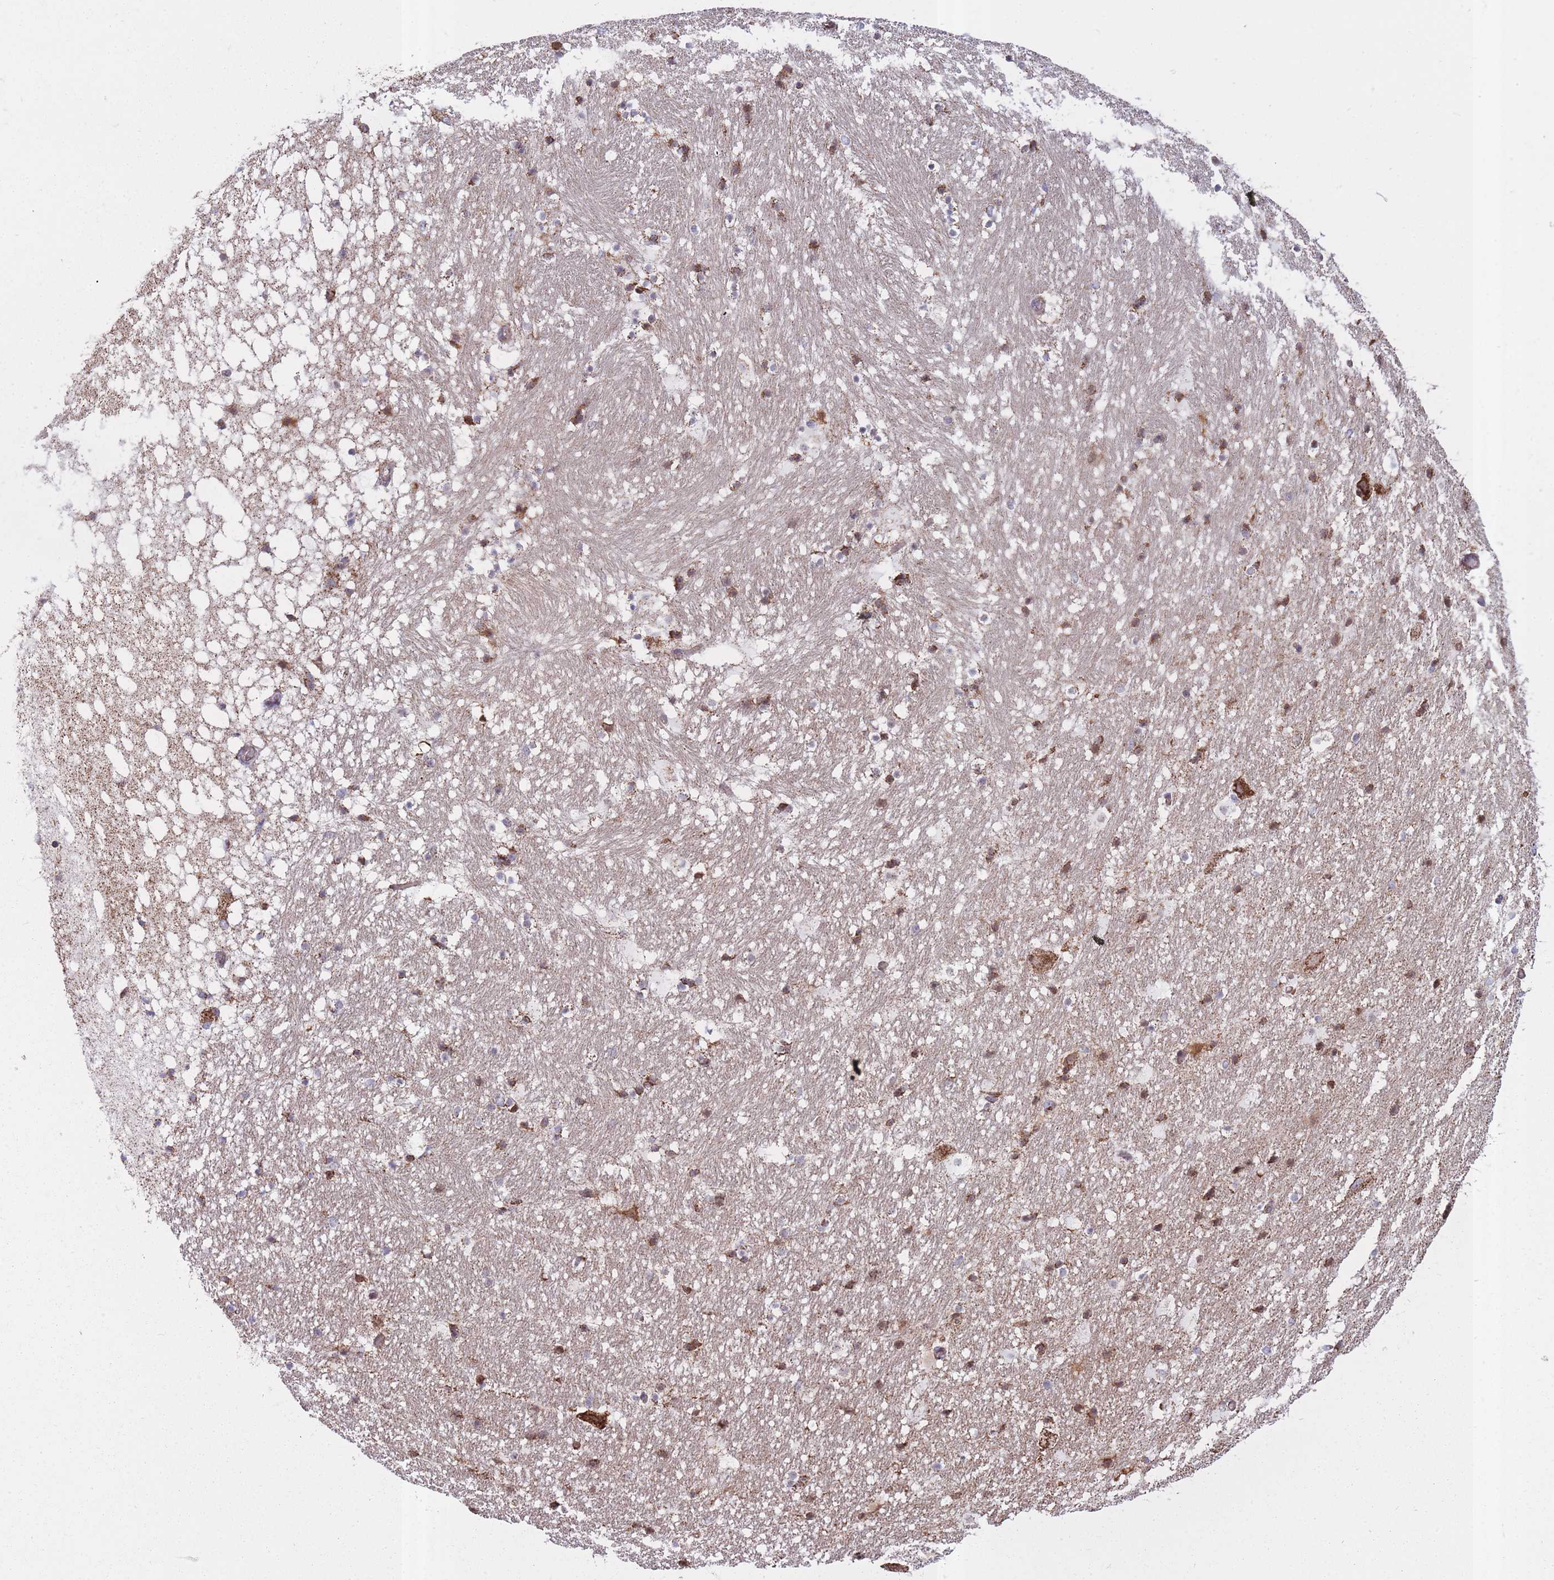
{"staining": {"intensity": "moderate", "quantity": "25%-75%", "location": "cytoplasmic/membranous"}, "tissue": "hippocampus", "cell_type": "Glial cells", "image_type": "normal", "snomed": [{"axis": "morphology", "description": "Normal tissue, NOS"}, {"axis": "topography", "description": "Hippocampus"}], "caption": "High-magnification brightfield microscopy of unremarkable hippocampus stained with DAB (brown) and counterstained with hematoxylin (blue). glial cells exhibit moderate cytoplasmic/membranous expression is identified in approximately25%-75% of cells.", "gene": "KAT2A", "patient": {"sex": "male", "age": 37}}